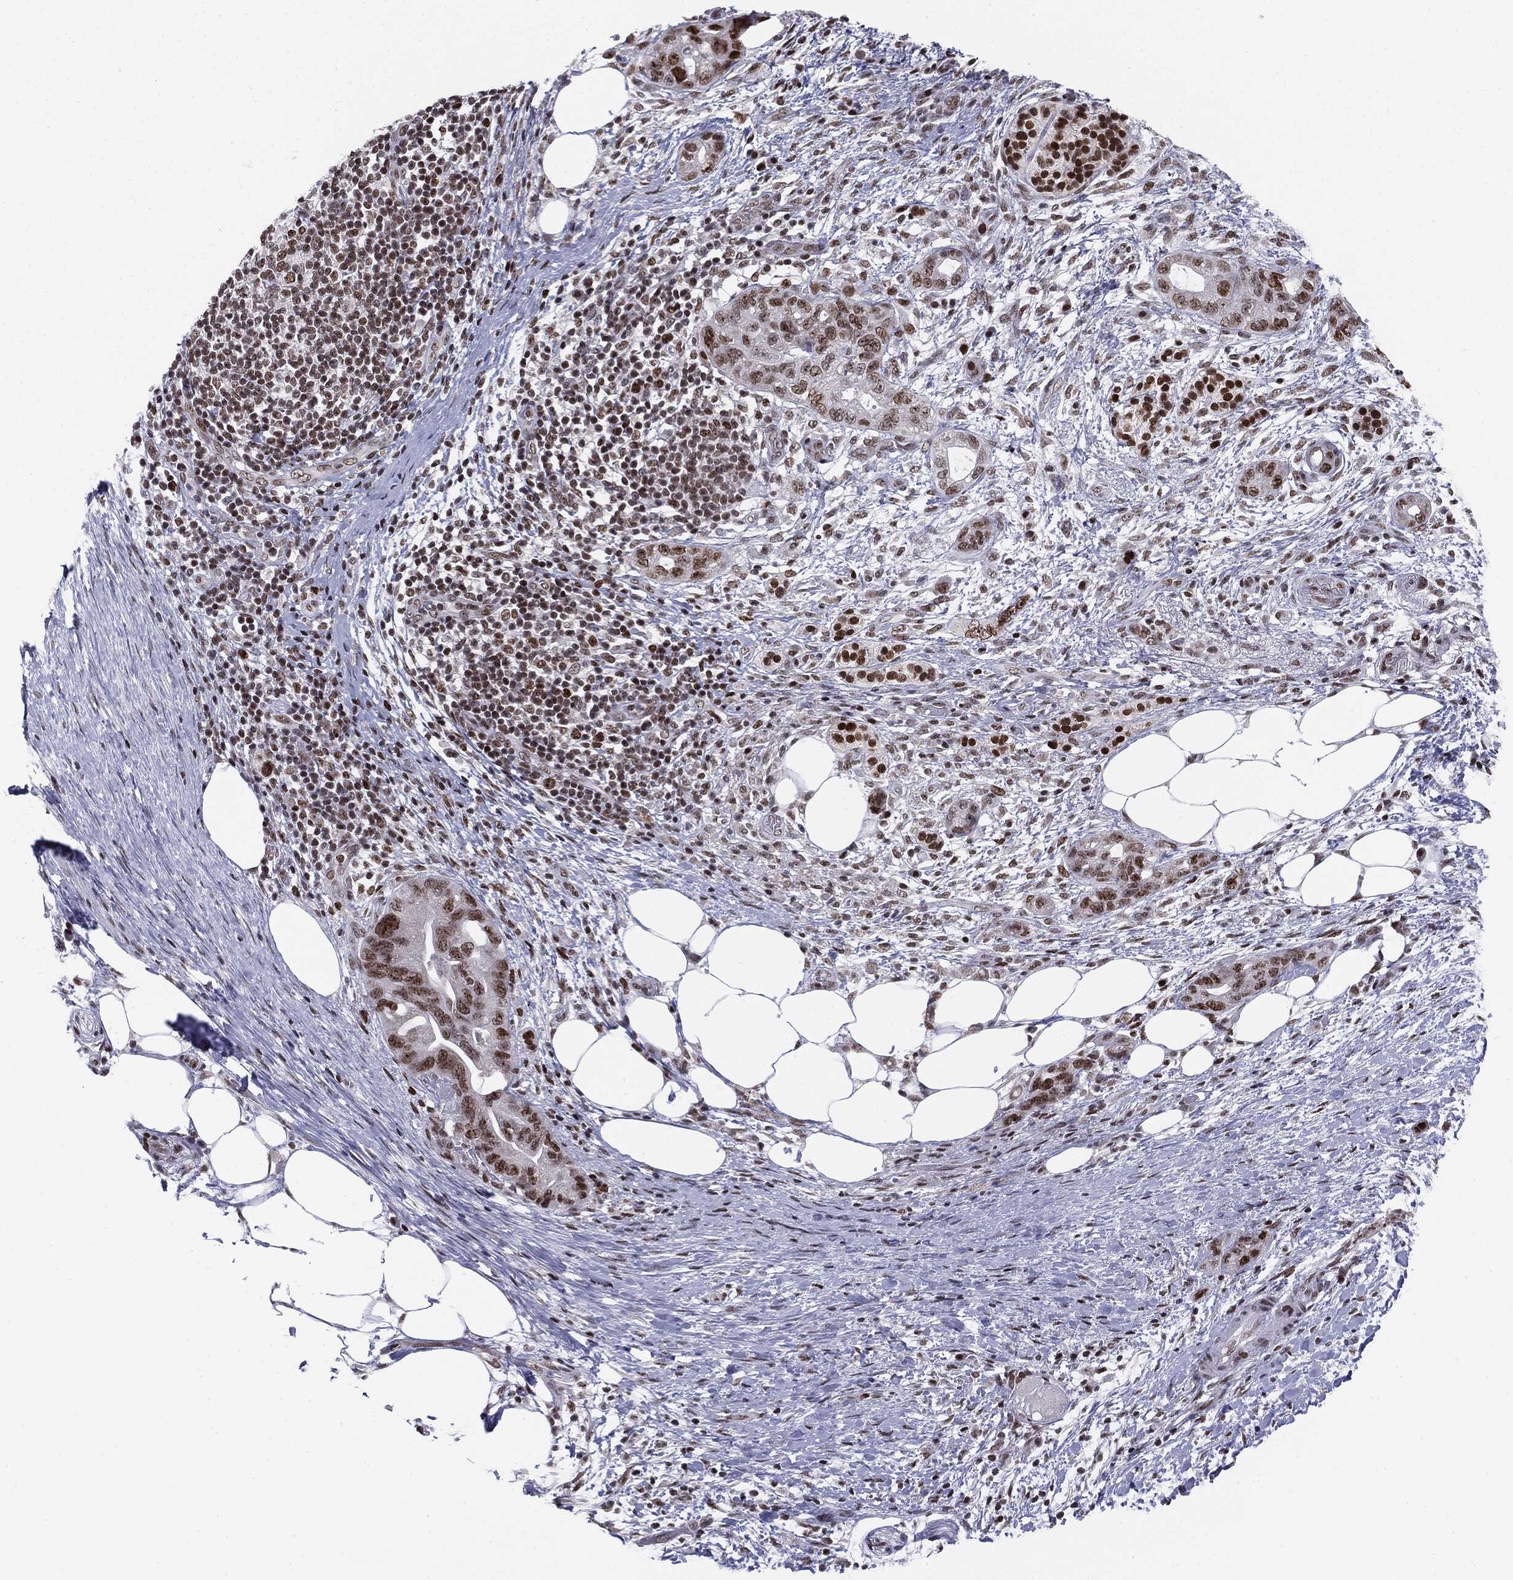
{"staining": {"intensity": "strong", "quantity": "<25%", "location": "nuclear"}, "tissue": "pancreatic cancer", "cell_type": "Tumor cells", "image_type": "cancer", "snomed": [{"axis": "morphology", "description": "Adenocarcinoma, NOS"}, {"axis": "topography", "description": "Pancreas"}], "caption": "Immunohistochemistry histopathology image of human pancreatic cancer stained for a protein (brown), which shows medium levels of strong nuclear staining in about <25% of tumor cells.", "gene": "MDC1", "patient": {"sex": "female", "age": 72}}